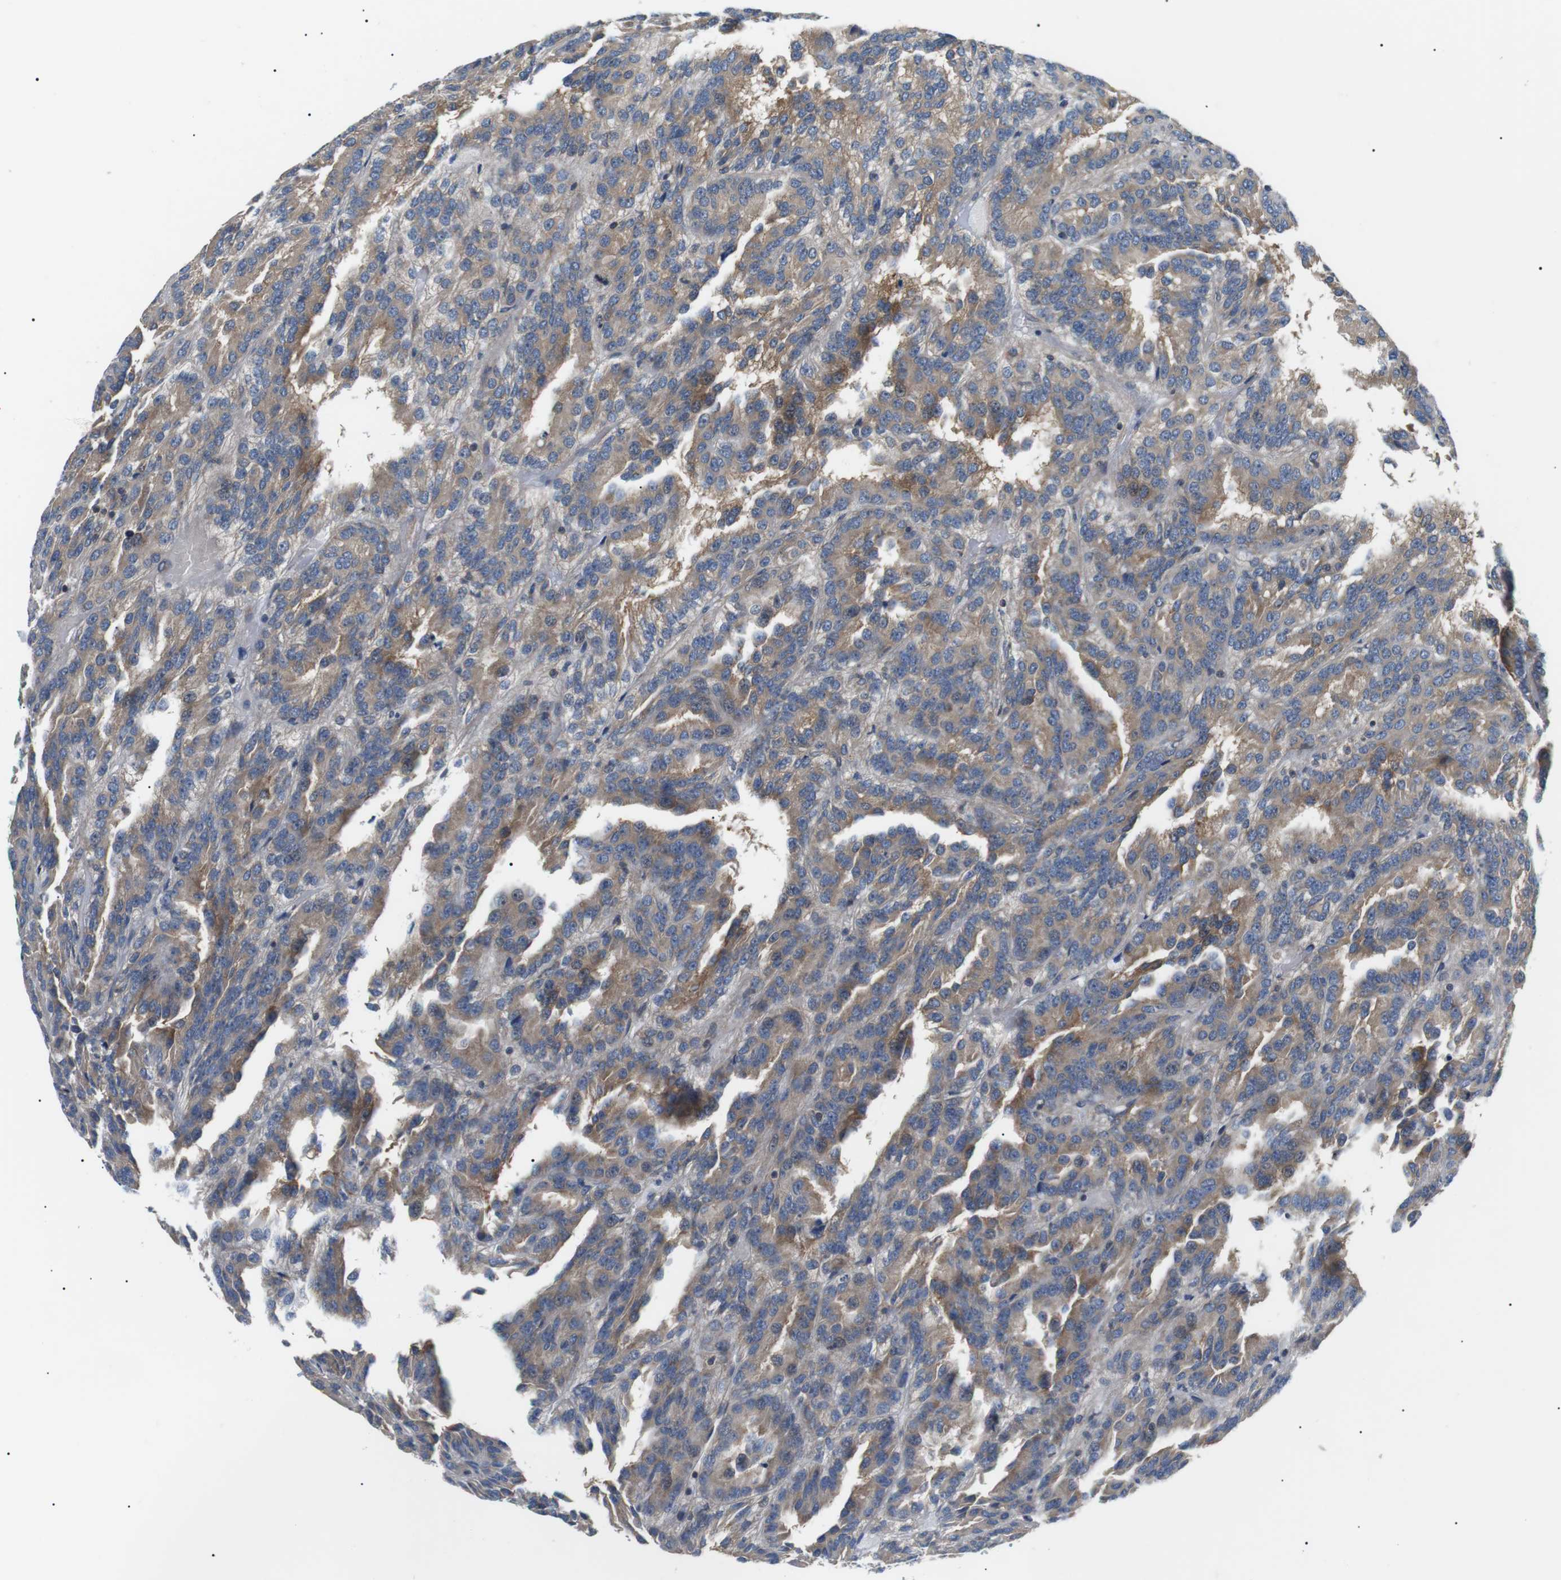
{"staining": {"intensity": "moderate", "quantity": ">75%", "location": "cytoplasmic/membranous"}, "tissue": "renal cancer", "cell_type": "Tumor cells", "image_type": "cancer", "snomed": [{"axis": "morphology", "description": "Adenocarcinoma, NOS"}, {"axis": "topography", "description": "Kidney"}], "caption": "This histopathology image shows immunohistochemistry staining of renal cancer (adenocarcinoma), with medium moderate cytoplasmic/membranous positivity in about >75% of tumor cells.", "gene": "DIPK1A", "patient": {"sex": "male", "age": 46}}